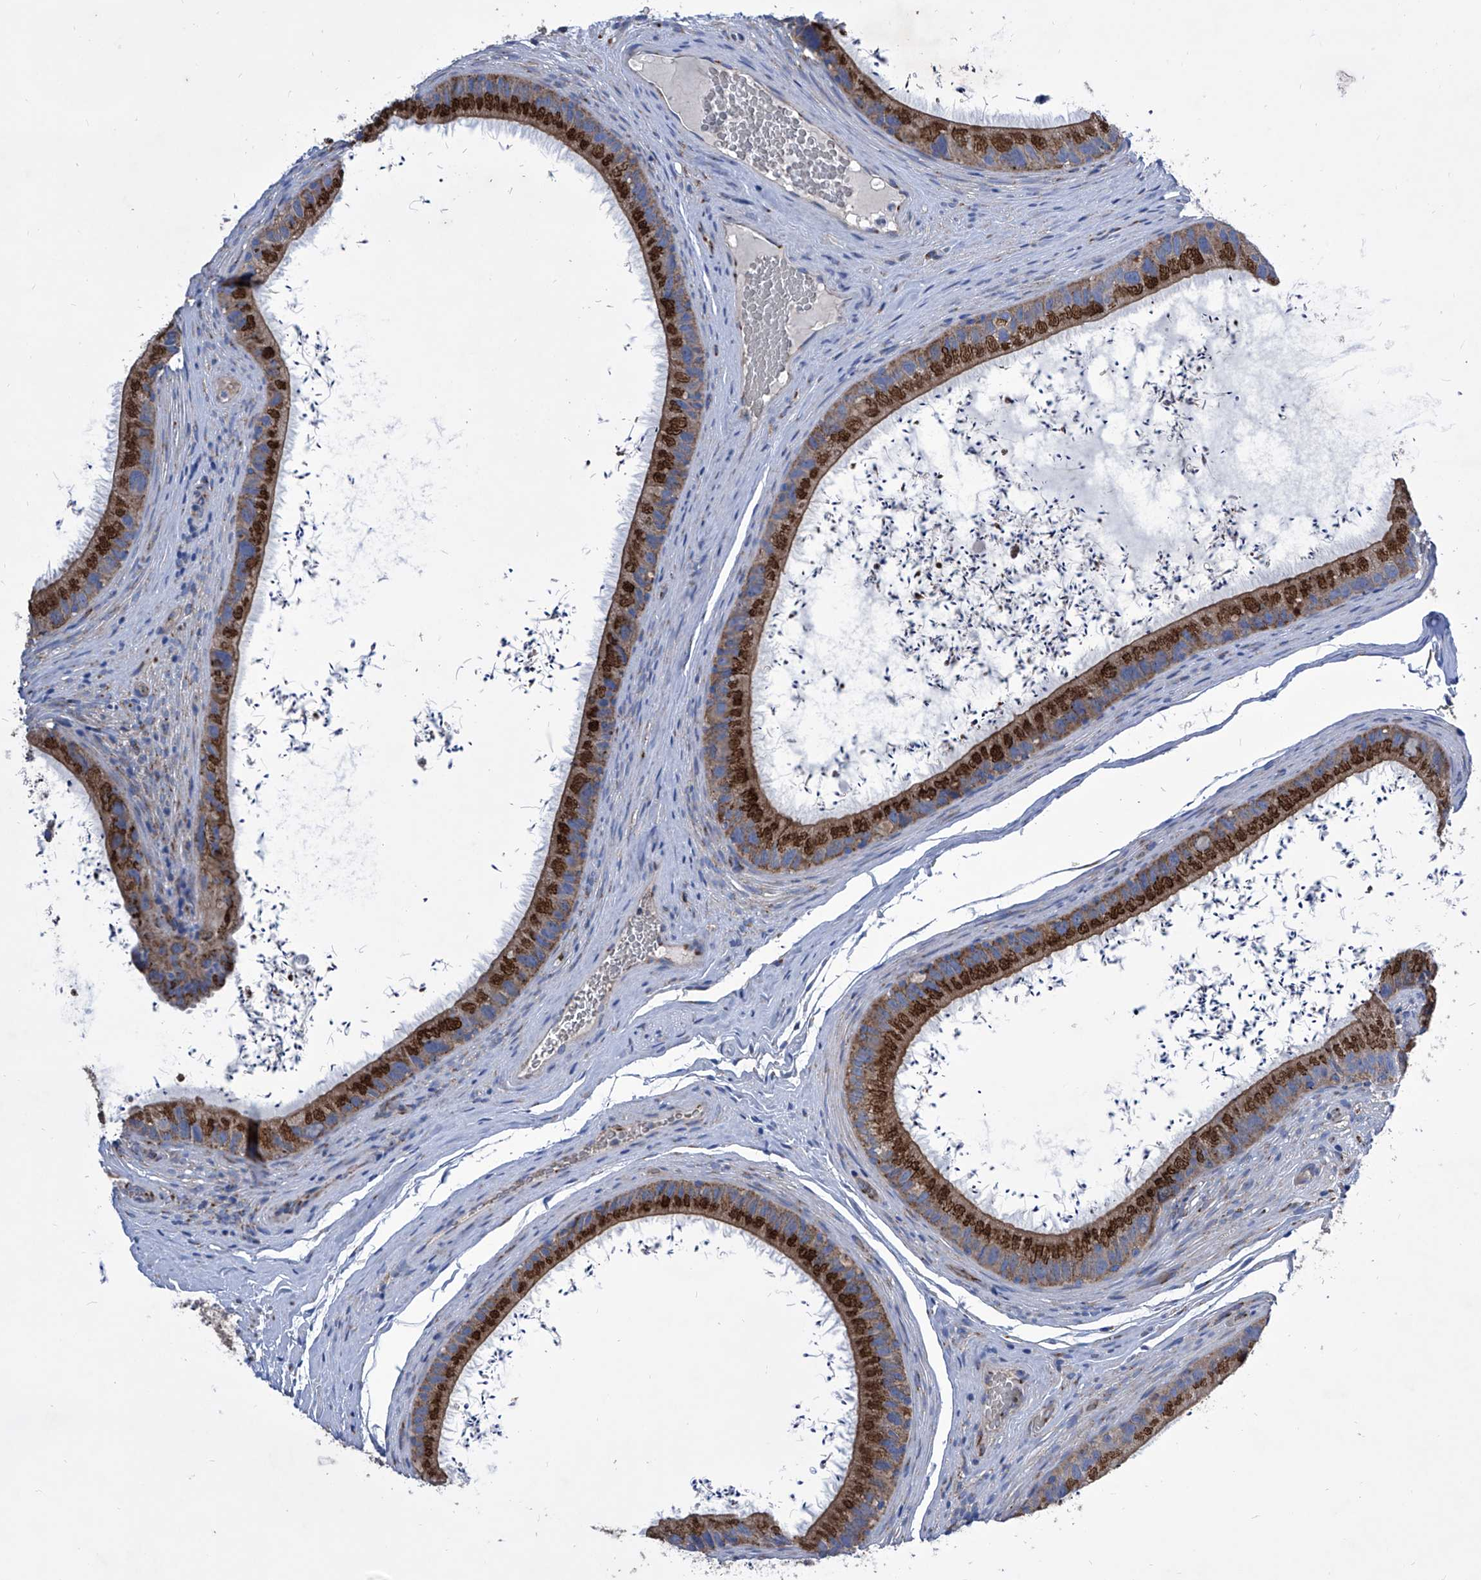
{"staining": {"intensity": "strong", "quantity": ">75%", "location": "cytoplasmic/membranous"}, "tissue": "epididymis", "cell_type": "Glandular cells", "image_type": "normal", "snomed": [{"axis": "morphology", "description": "Normal tissue, NOS"}, {"axis": "topography", "description": "Epididymis, spermatic cord, NOS"}], "caption": "This micrograph exhibits IHC staining of unremarkable epididymis, with high strong cytoplasmic/membranous expression in approximately >75% of glandular cells.", "gene": "TJAP1", "patient": {"sex": "male", "age": 50}}